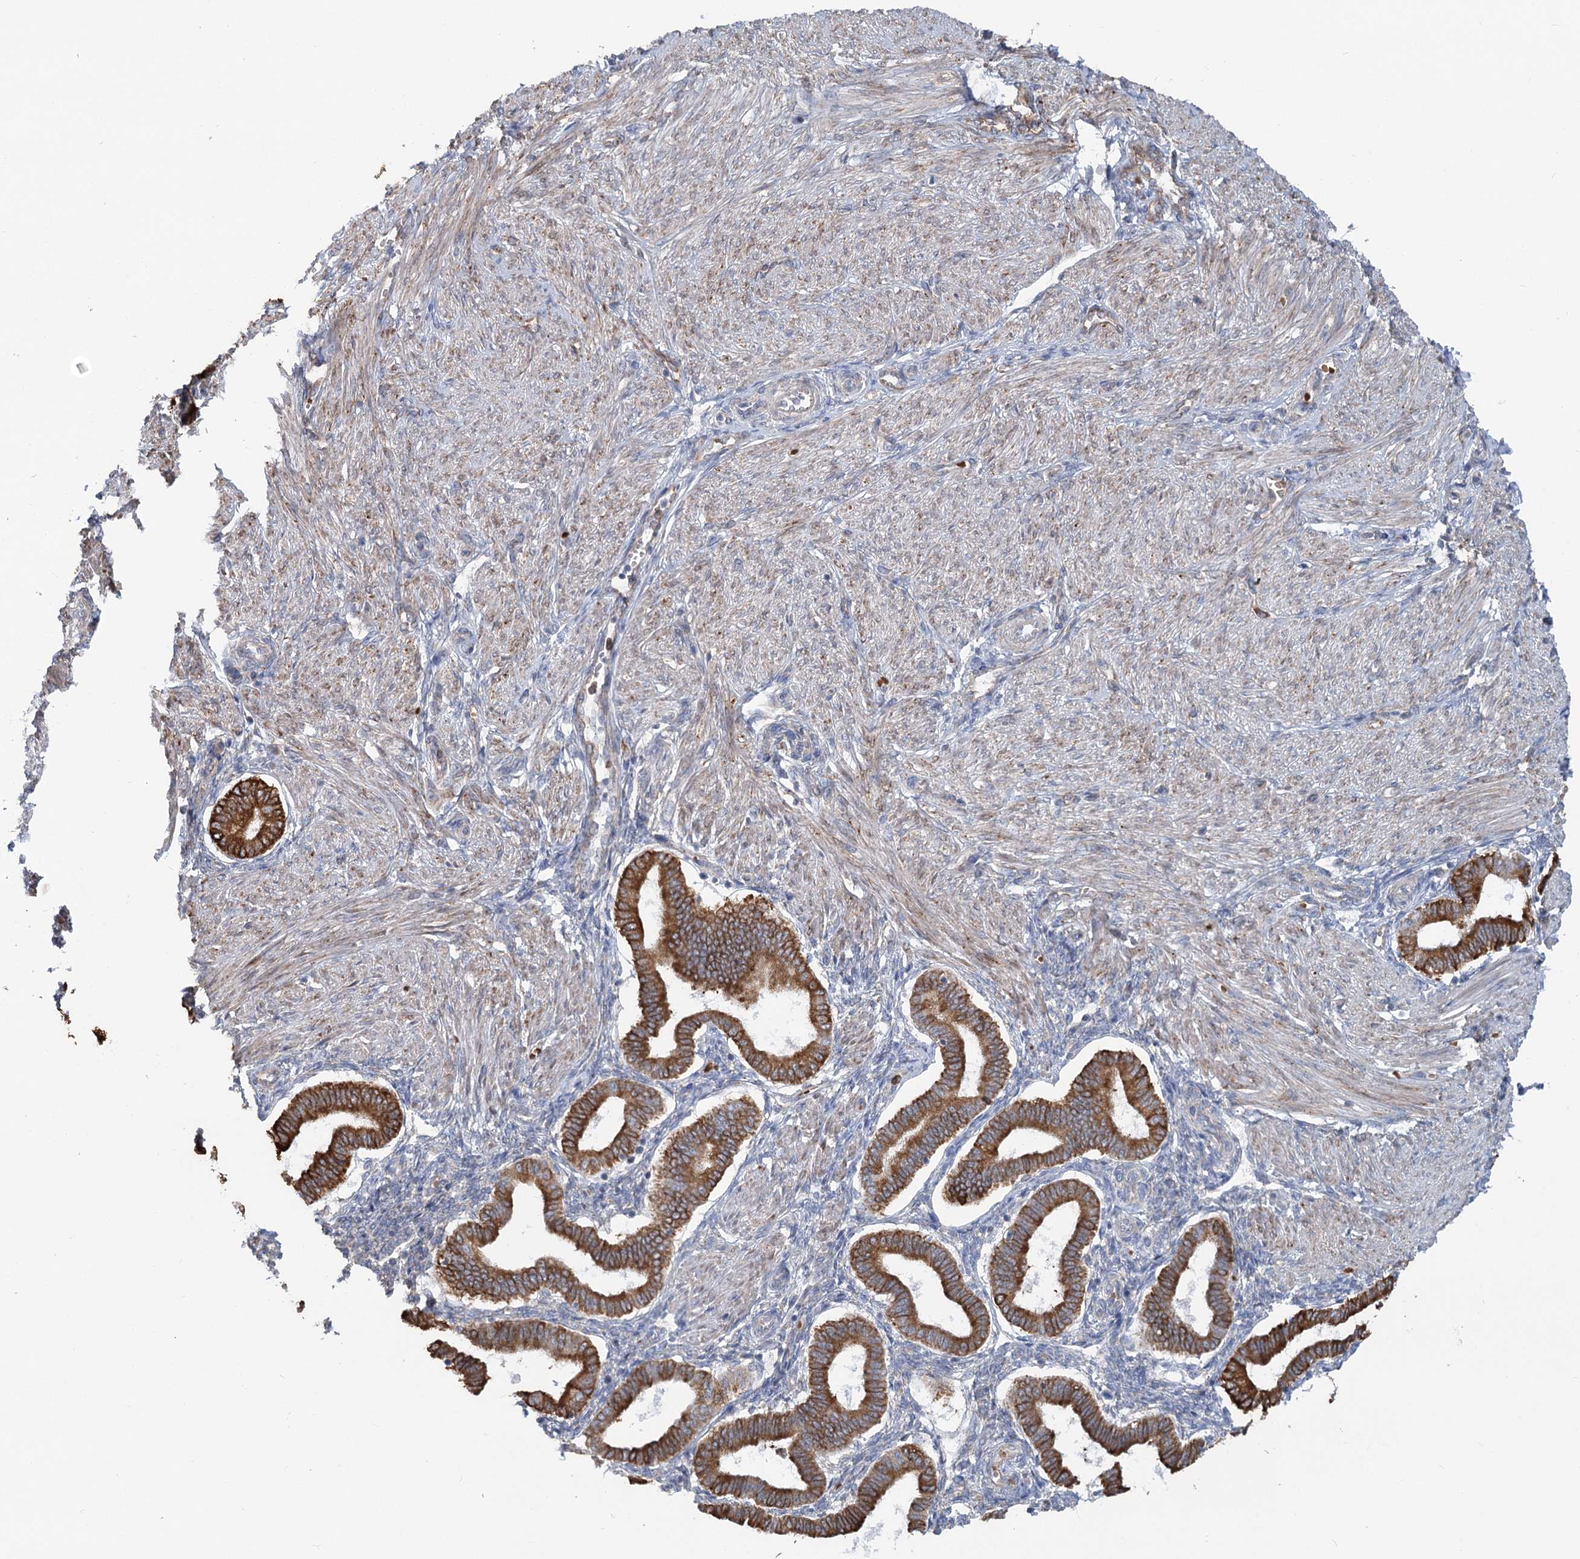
{"staining": {"intensity": "weak", "quantity": "<25%", "location": "cytoplasmic/membranous"}, "tissue": "endometrium", "cell_type": "Cells in endometrial stroma", "image_type": "normal", "snomed": [{"axis": "morphology", "description": "Normal tissue, NOS"}, {"axis": "topography", "description": "Endometrium"}], "caption": "Protein analysis of normal endometrium shows no significant expression in cells in endometrial stroma. (DAB immunohistochemistry (IHC) with hematoxylin counter stain).", "gene": "CIB4", "patient": {"sex": "female", "age": 24}}